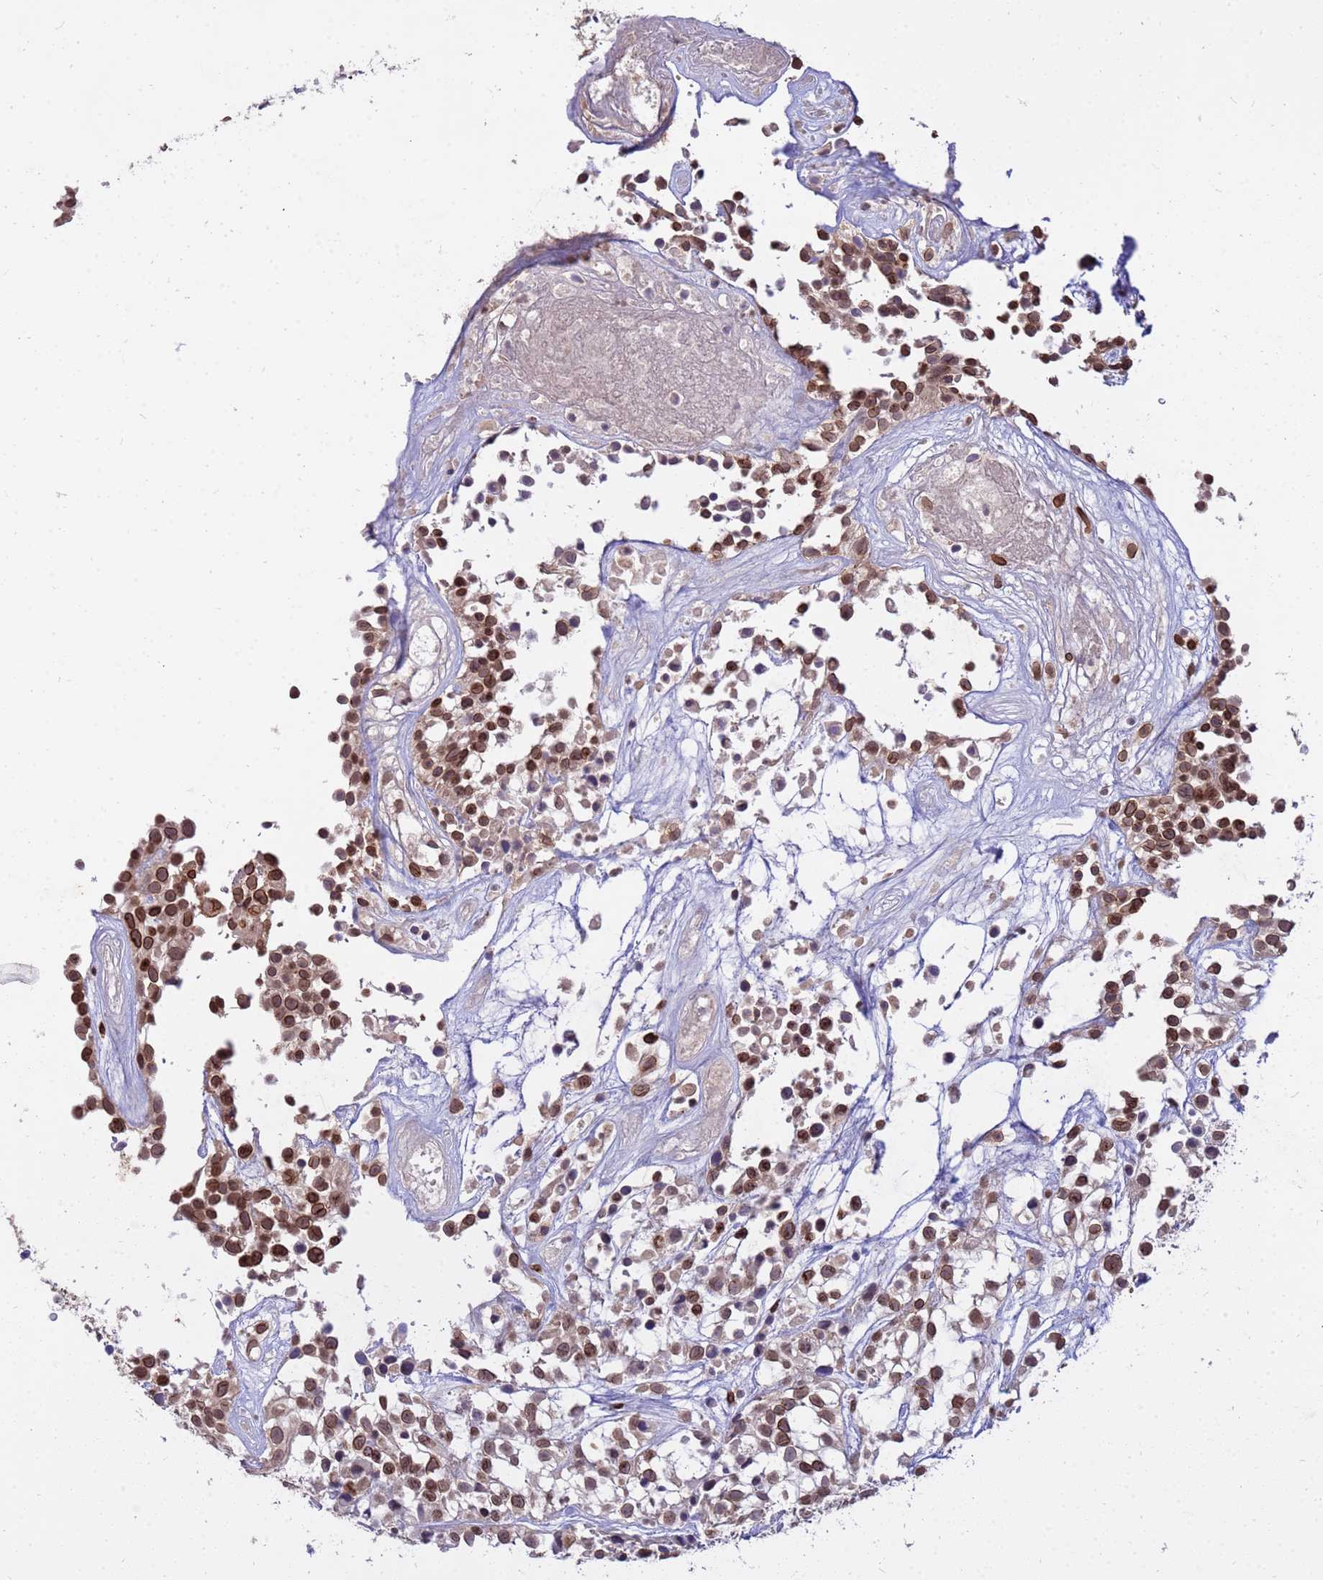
{"staining": {"intensity": "strong", "quantity": "25%-75%", "location": "cytoplasmic/membranous,nuclear"}, "tissue": "urothelial cancer", "cell_type": "Tumor cells", "image_type": "cancer", "snomed": [{"axis": "morphology", "description": "Urothelial carcinoma, High grade"}, {"axis": "topography", "description": "Urinary bladder"}], "caption": "Immunohistochemistry (IHC) (DAB (3,3'-diaminobenzidine)) staining of urothelial cancer shows strong cytoplasmic/membranous and nuclear protein expression in approximately 25%-75% of tumor cells.", "gene": "GPR135", "patient": {"sex": "male", "age": 56}}